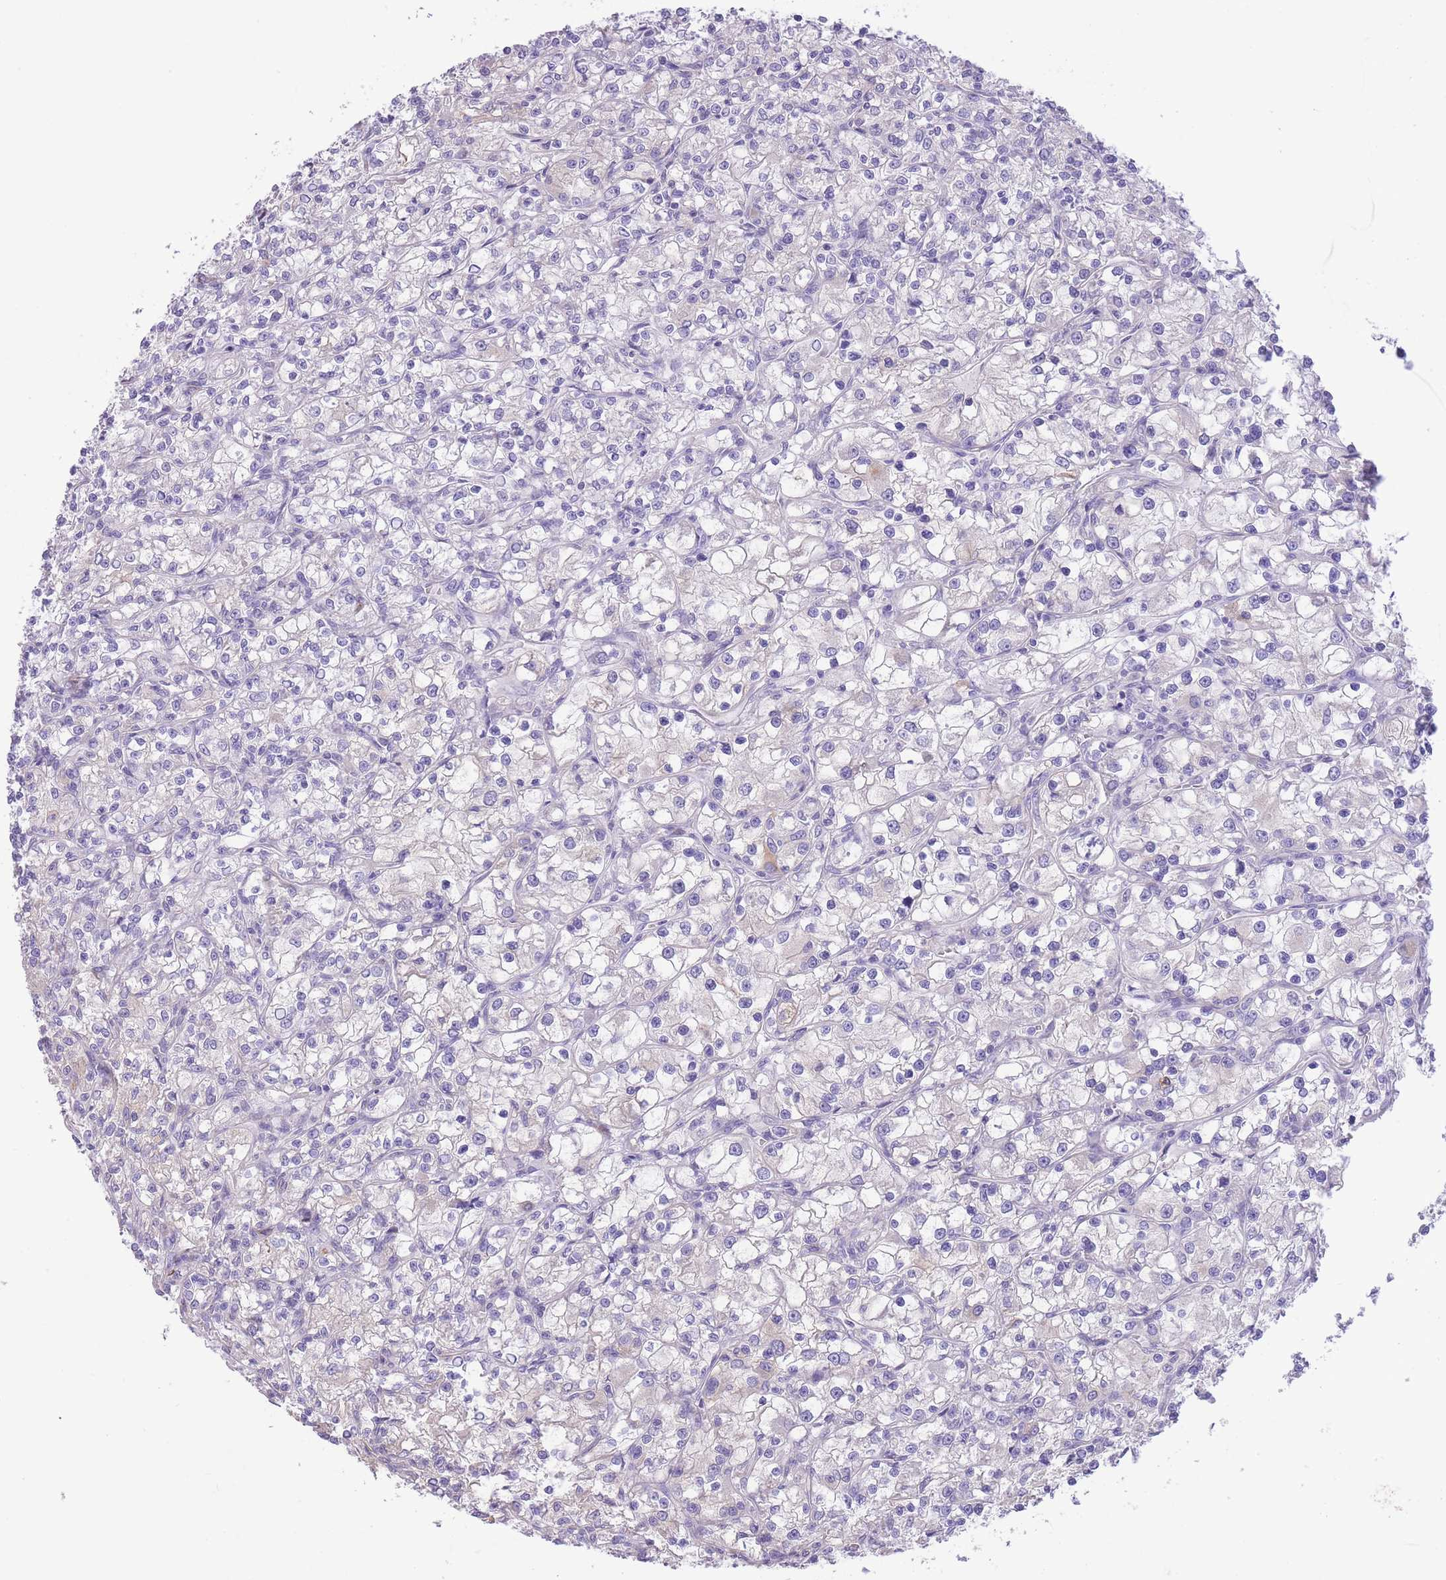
{"staining": {"intensity": "negative", "quantity": "none", "location": "none"}, "tissue": "renal cancer", "cell_type": "Tumor cells", "image_type": "cancer", "snomed": [{"axis": "morphology", "description": "Adenocarcinoma, NOS"}, {"axis": "topography", "description": "Kidney"}], "caption": "There is no significant expression in tumor cells of renal cancer.", "gene": "RHOU", "patient": {"sex": "female", "age": 59}}